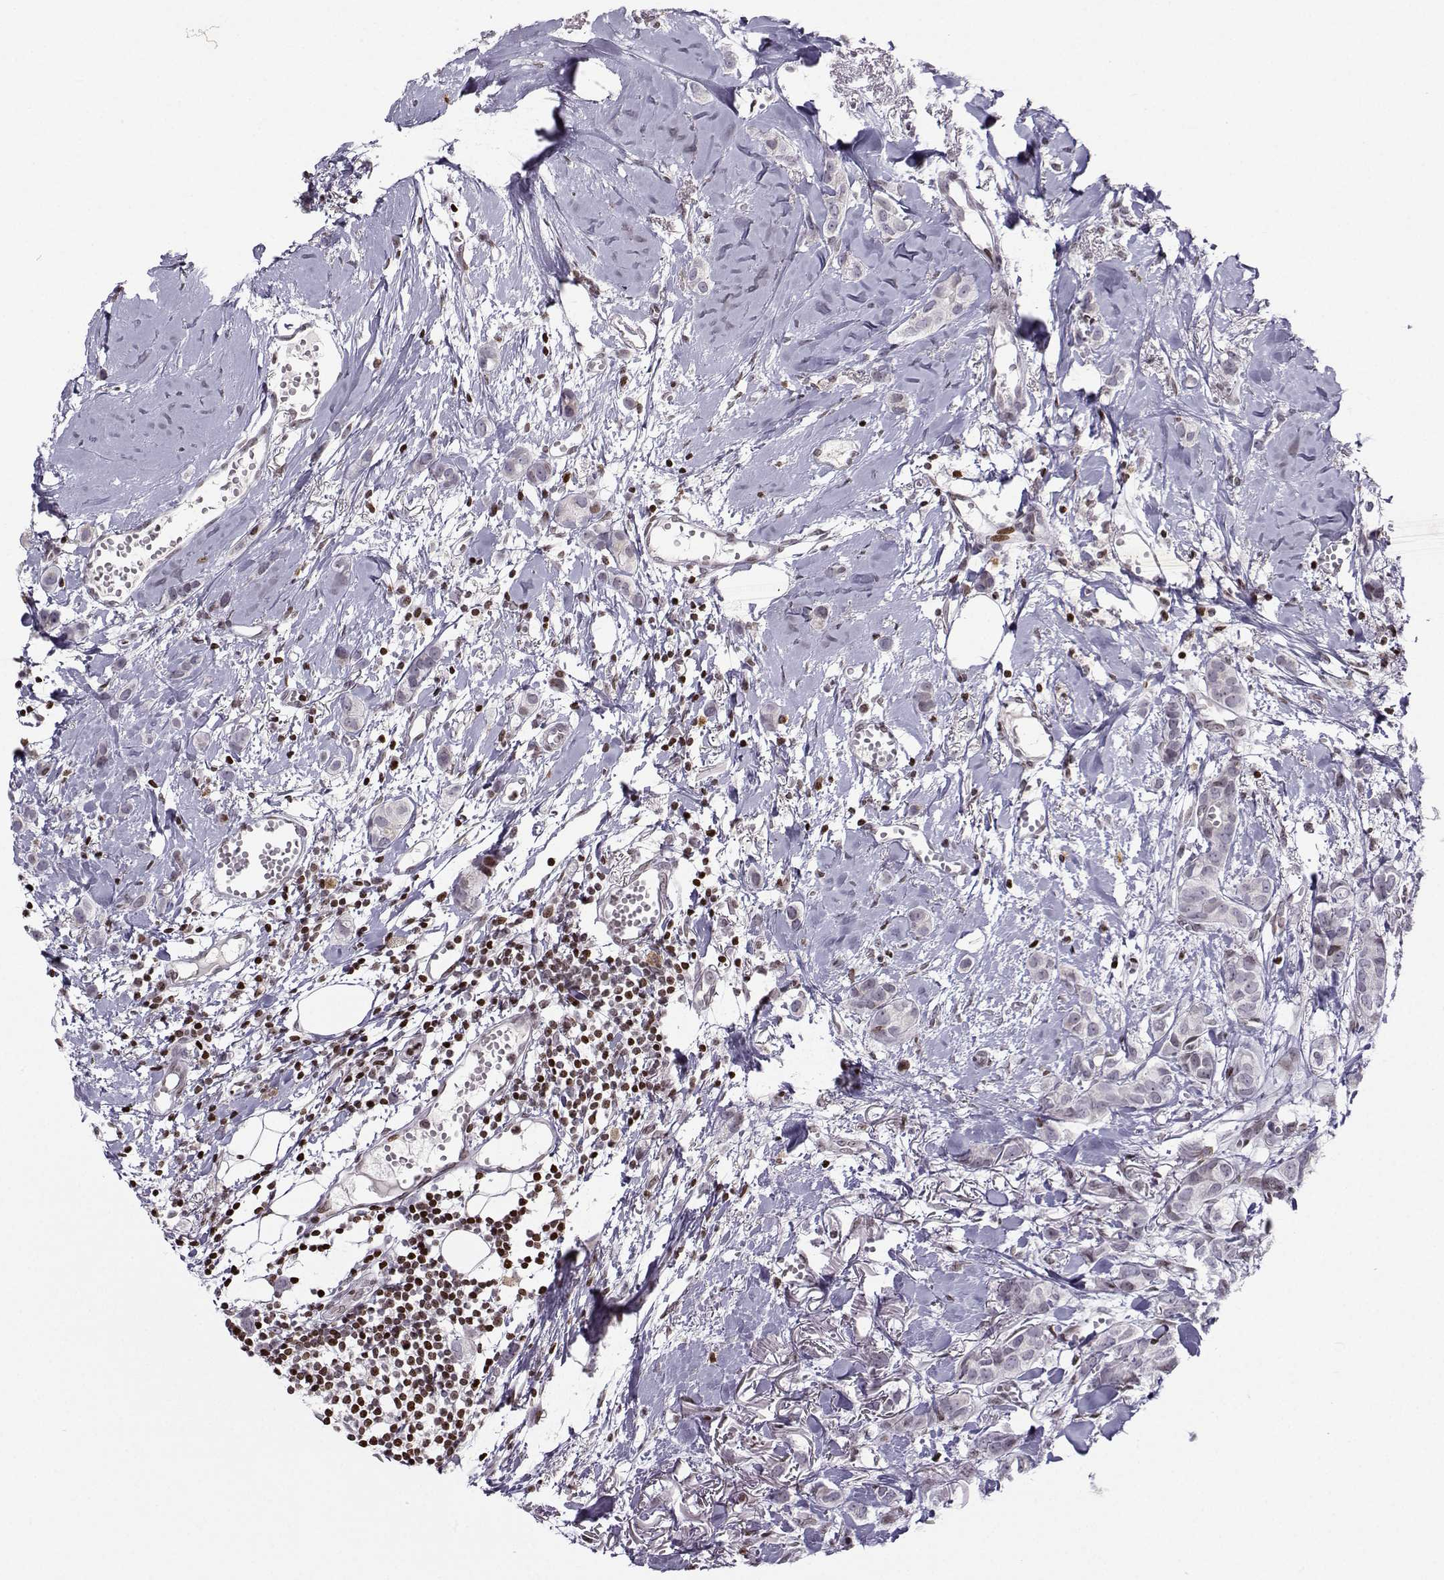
{"staining": {"intensity": "negative", "quantity": "none", "location": "none"}, "tissue": "breast cancer", "cell_type": "Tumor cells", "image_type": "cancer", "snomed": [{"axis": "morphology", "description": "Duct carcinoma"}, {"axis": "topography", "description": "Breast"}], "caption": "The immunohistochemistry photomicrograph has no significant staining in tumor cells of infiltrating ductal carcinoma (breast) tissue. (DAB (3,3'-diaminobenzidine) immunohistochemistry, high magnification).", "gene": "ZNF19", "patient": {"sex": "female", "age": 85}}